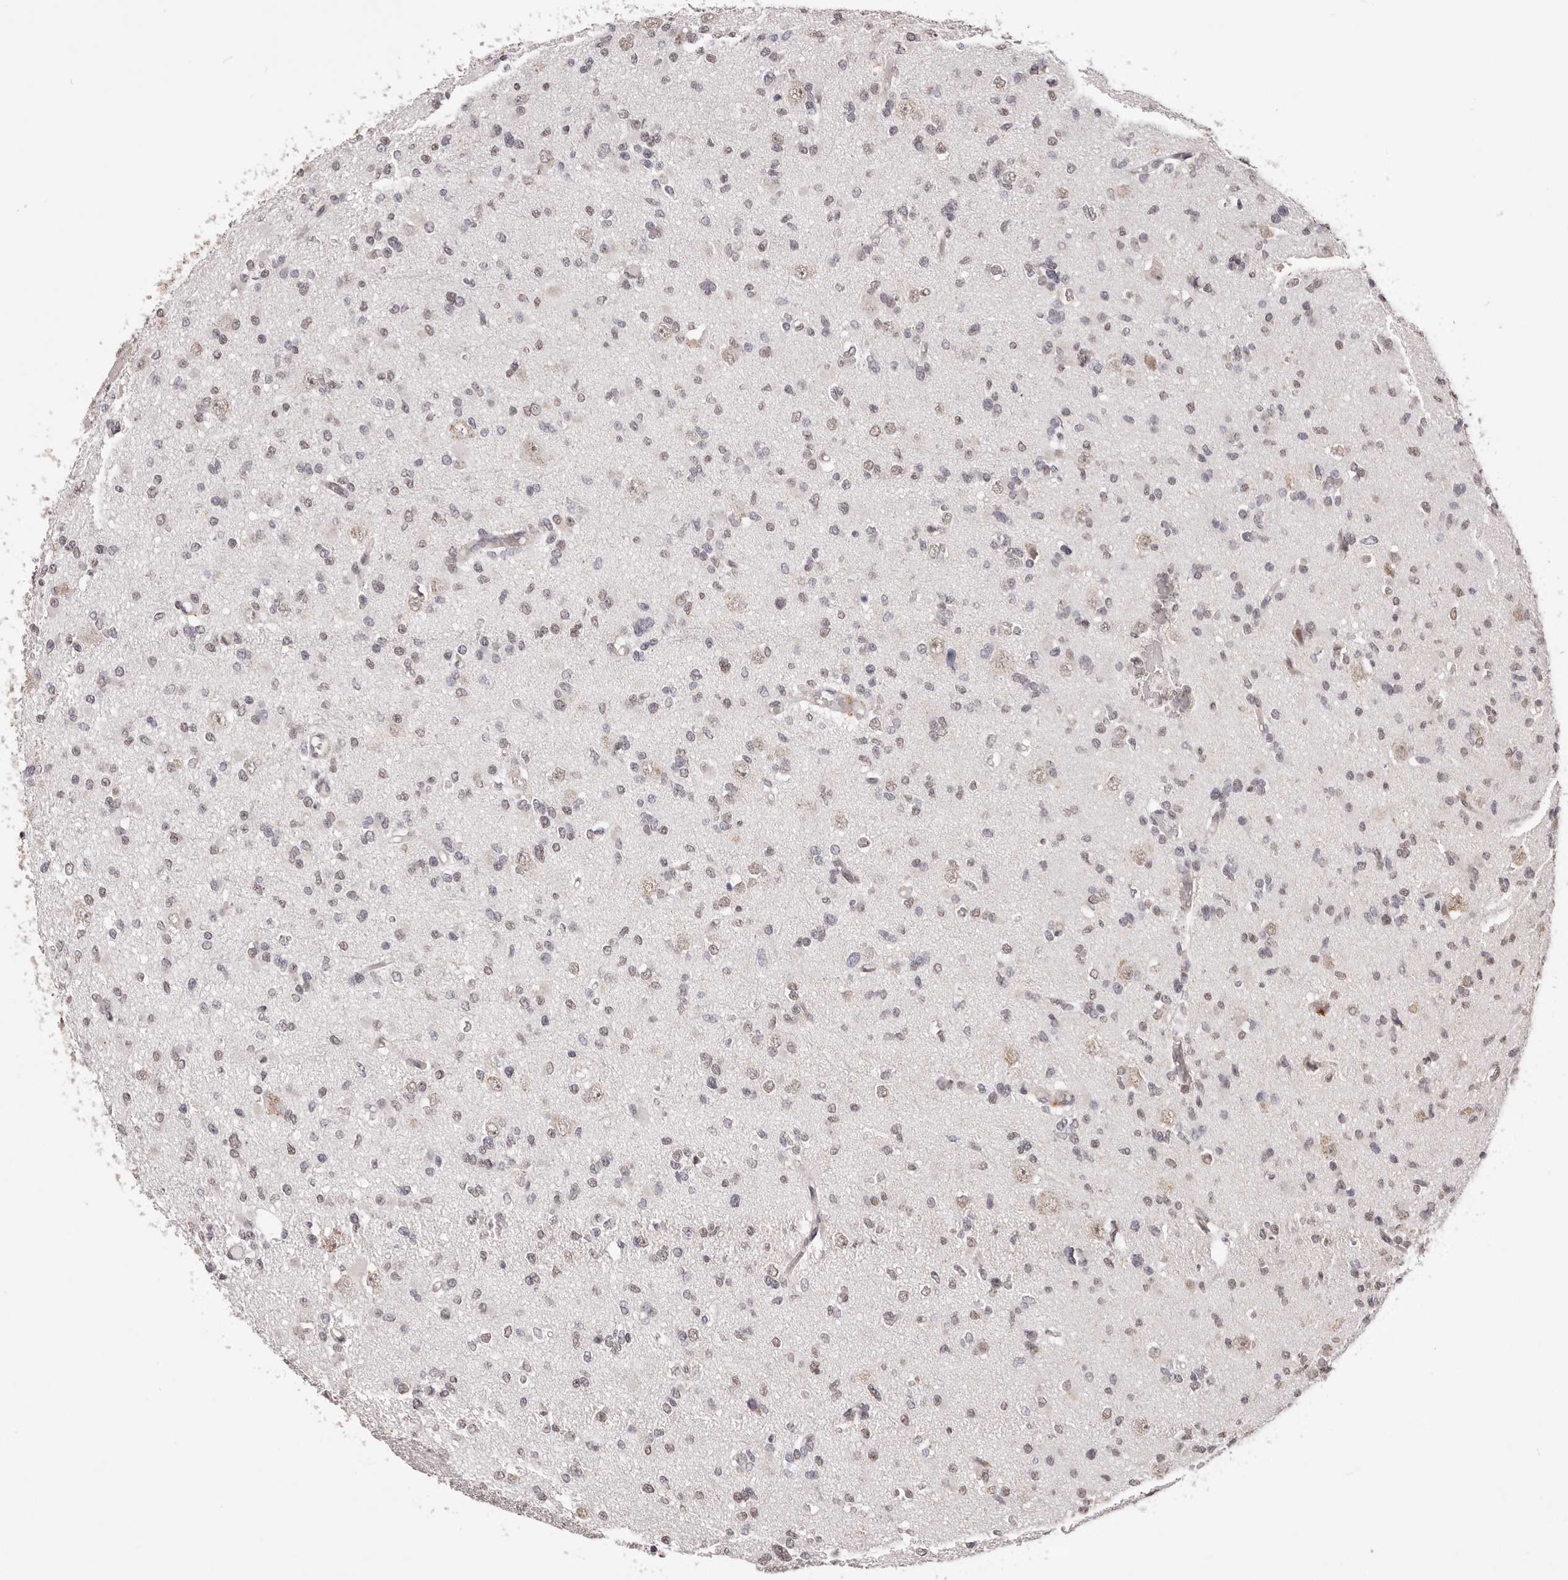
{"staining": {"intensity": "weak", "quantity": "25%-75%", "location": "nuclear"}, "tissue": "glioma", "cell_type": "Tumor cells", "image_type": "cancer", "snomed": [{"axis": "morphology", "description": "Glioma, malignant, Low grade"}, {"axis": "topography", "description": "Brain"}], "caption": "Immunohistochemistry (IHC) of human low-grade glioma (malignant) shows low levels of weak nuclear staining in about 25%-75% of tumor cells.", "gene": "RPS6KA5", "patient": {"sex": "female", "age": 22}}